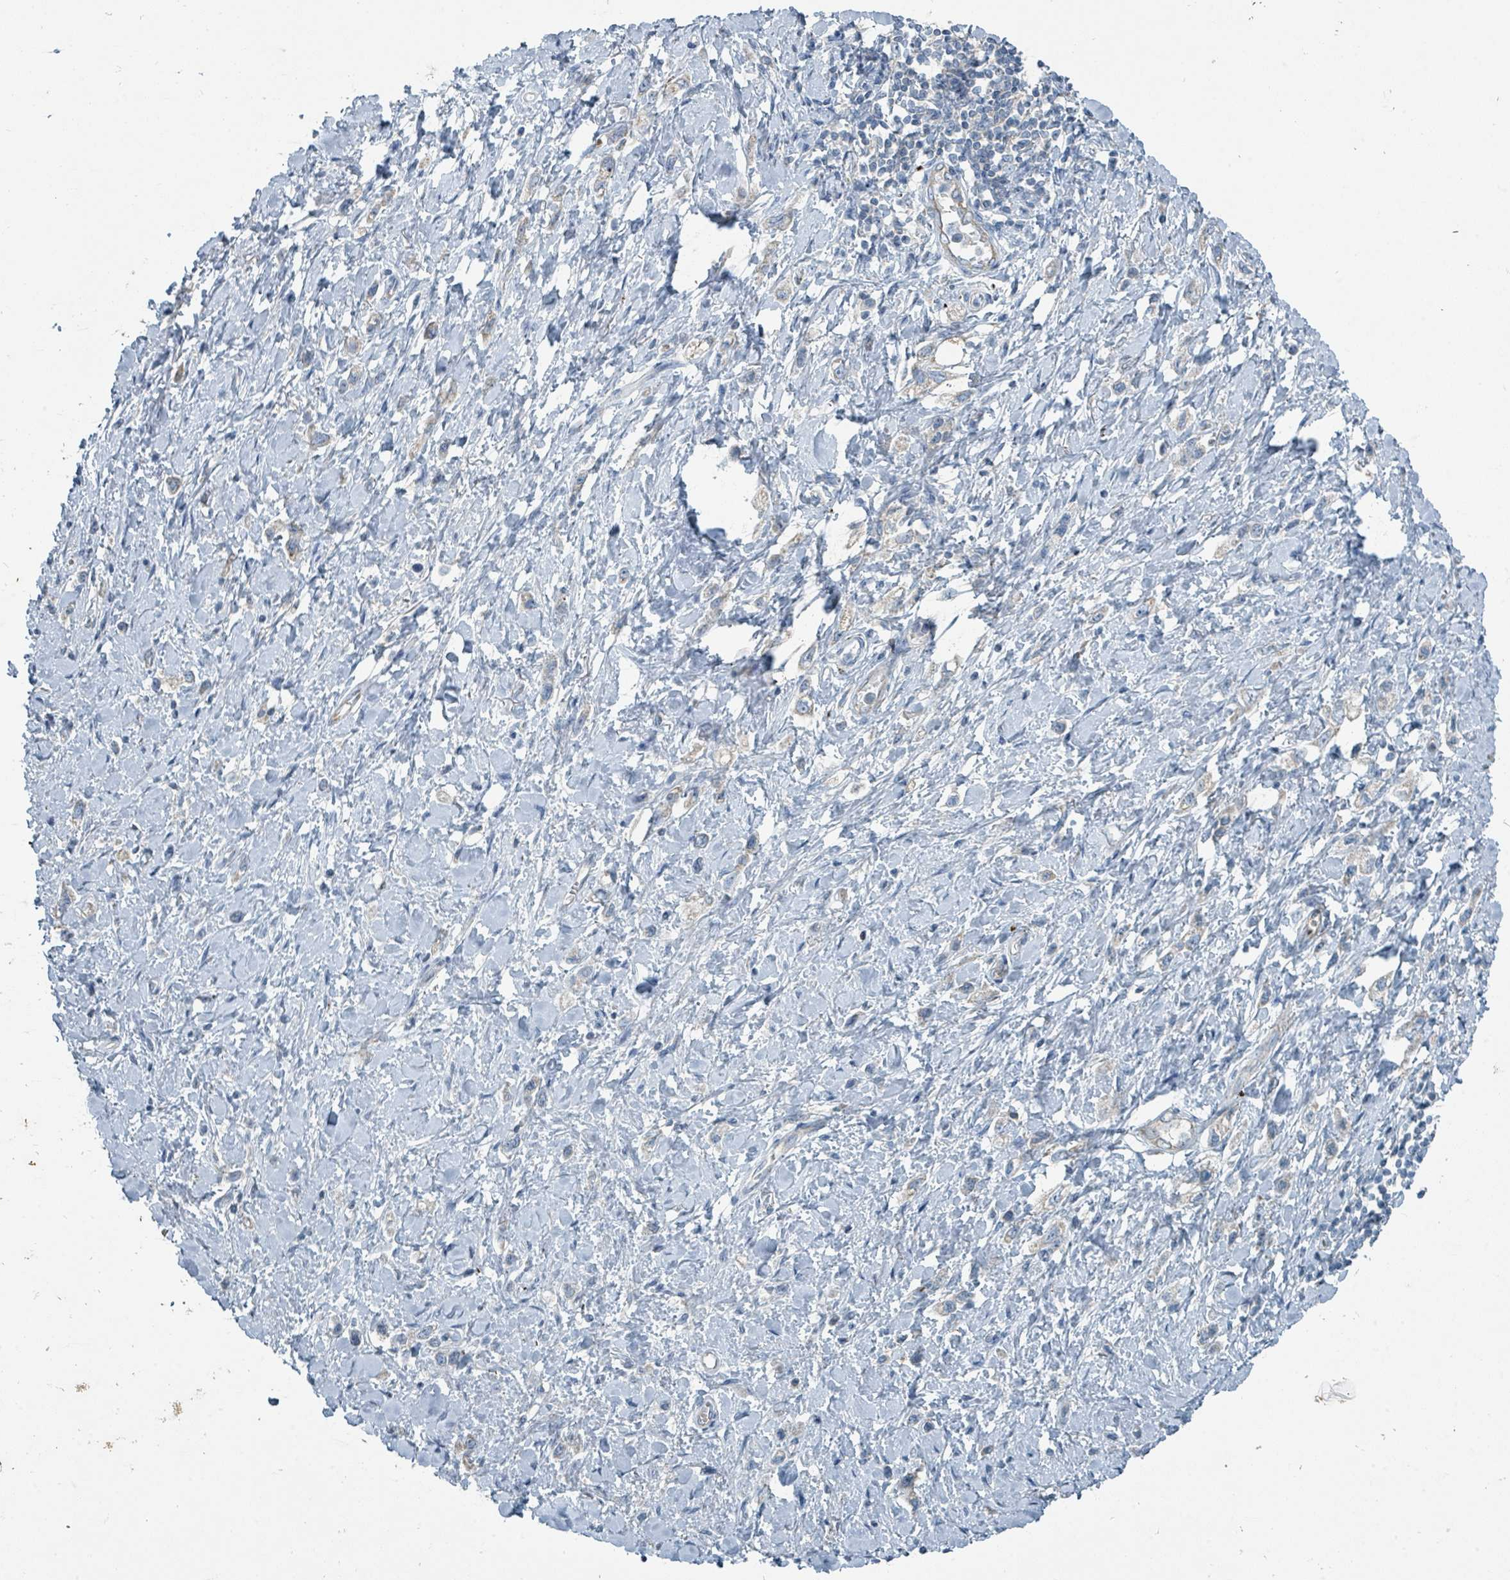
{"staining": {"intensity": "negative", "quantity": "none", "location": "none"}, "tissue": "stomach cancer", "cell_type": "Tumor cells", "image_type": "cancer", "snomed": [{"axis": "morphology", "description": "Adenocarcinoma, NOS"}, {"axis": "topography", "description": "Stomach"}], "caption": "Tumor cells are negative for protein expression in human stomach adenocarcinoma.", "gene": "RASA4", "patient": {"sex": "female", "age": 65}}